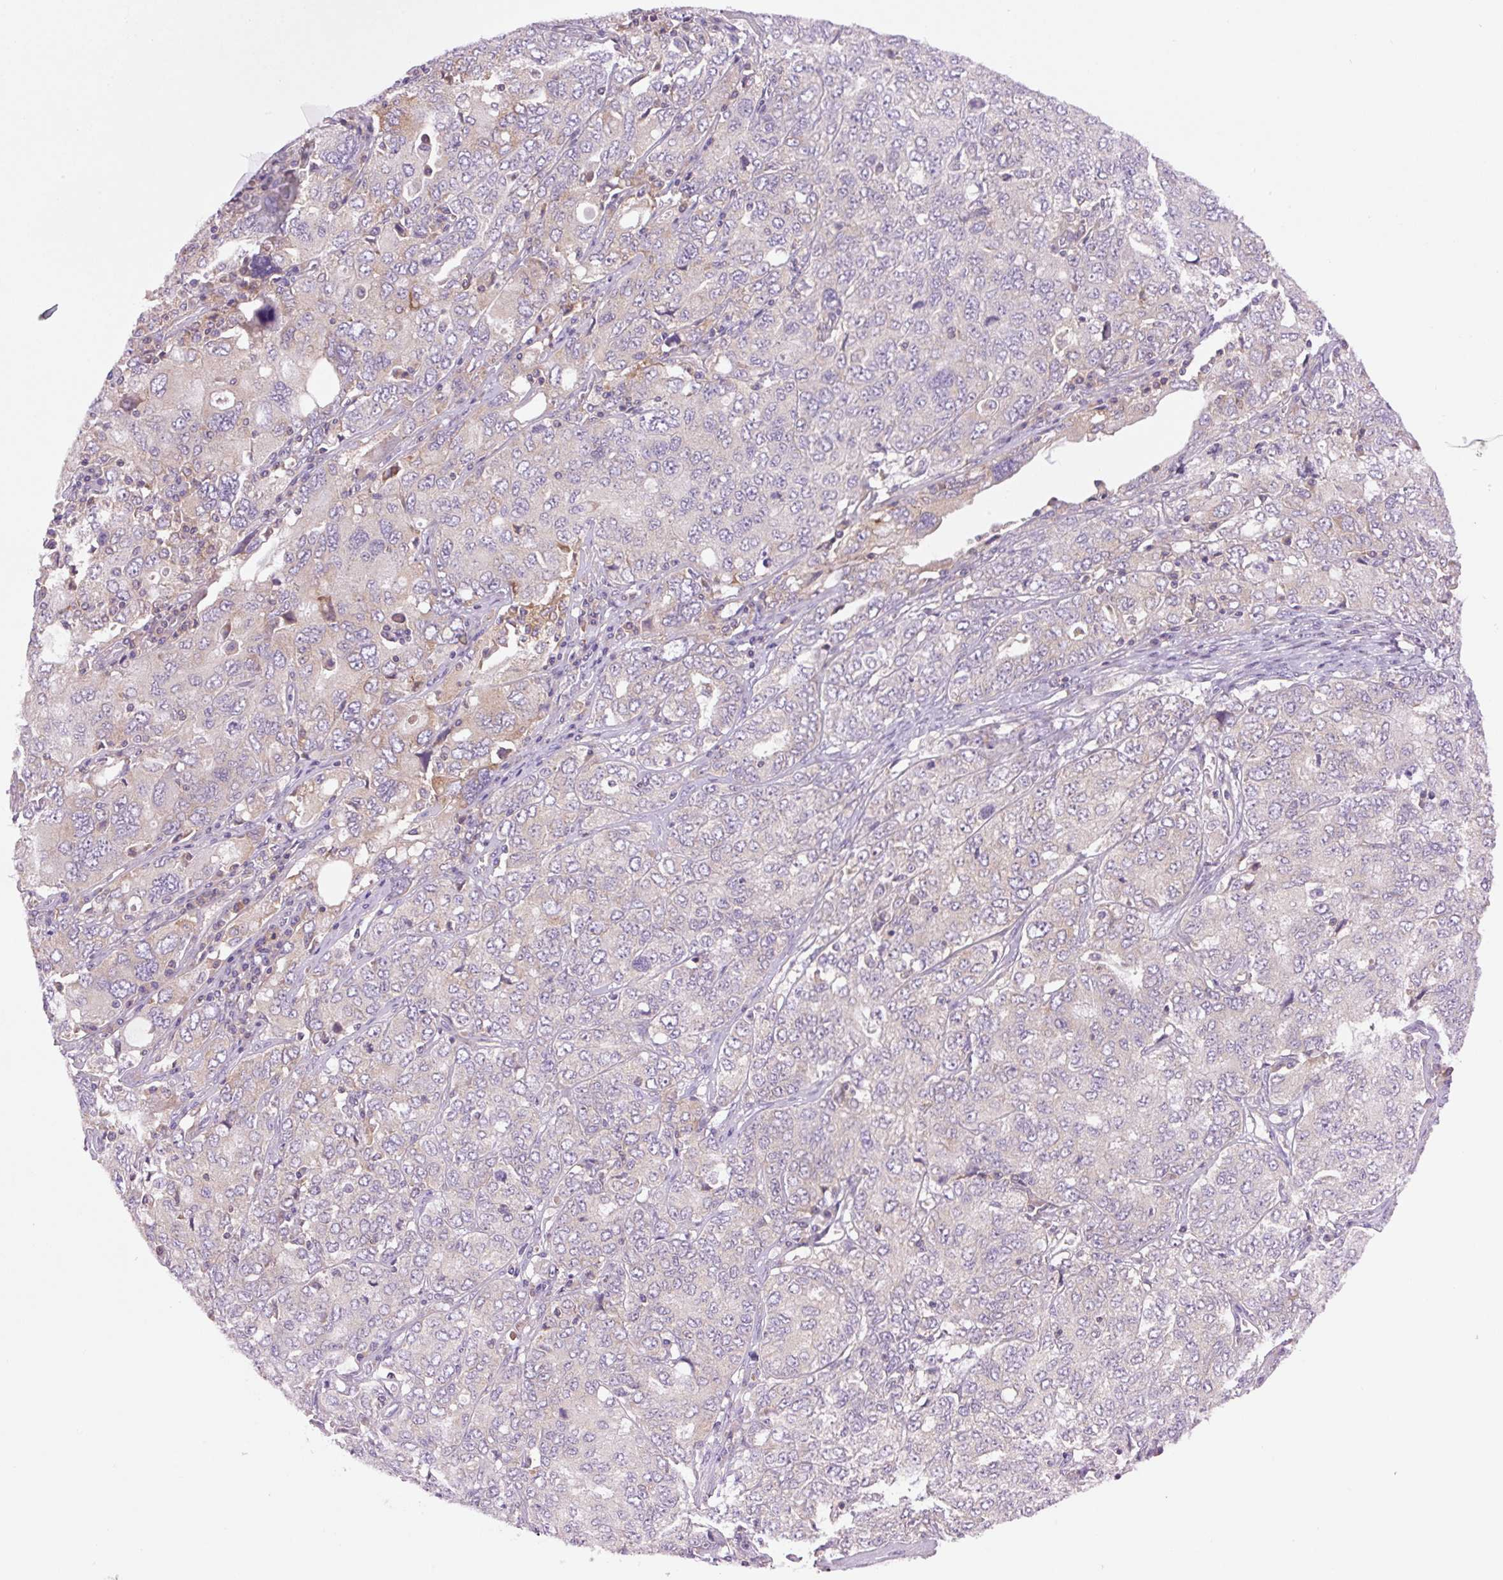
{"staining": {"intensity": "weak", "quantity": "<25%", "location": "cytoplasmic/membranous"}, "tissue": "ovarian cancer", "cell_type": "Tumor cells", "image_type": "cancer", "snomed": [{"axis": "morphology", "description": "Carcinoma, endometroid"}, {"axis": "topography", "description": "Ovary"}], "caption": "A micrograph of ovarian cancer (endometroid carcinoma) stained for a protein reveals no brown staining in tumor cells.", "gene": "MINK1", "patient": {"sex": "female", "age": 62}}